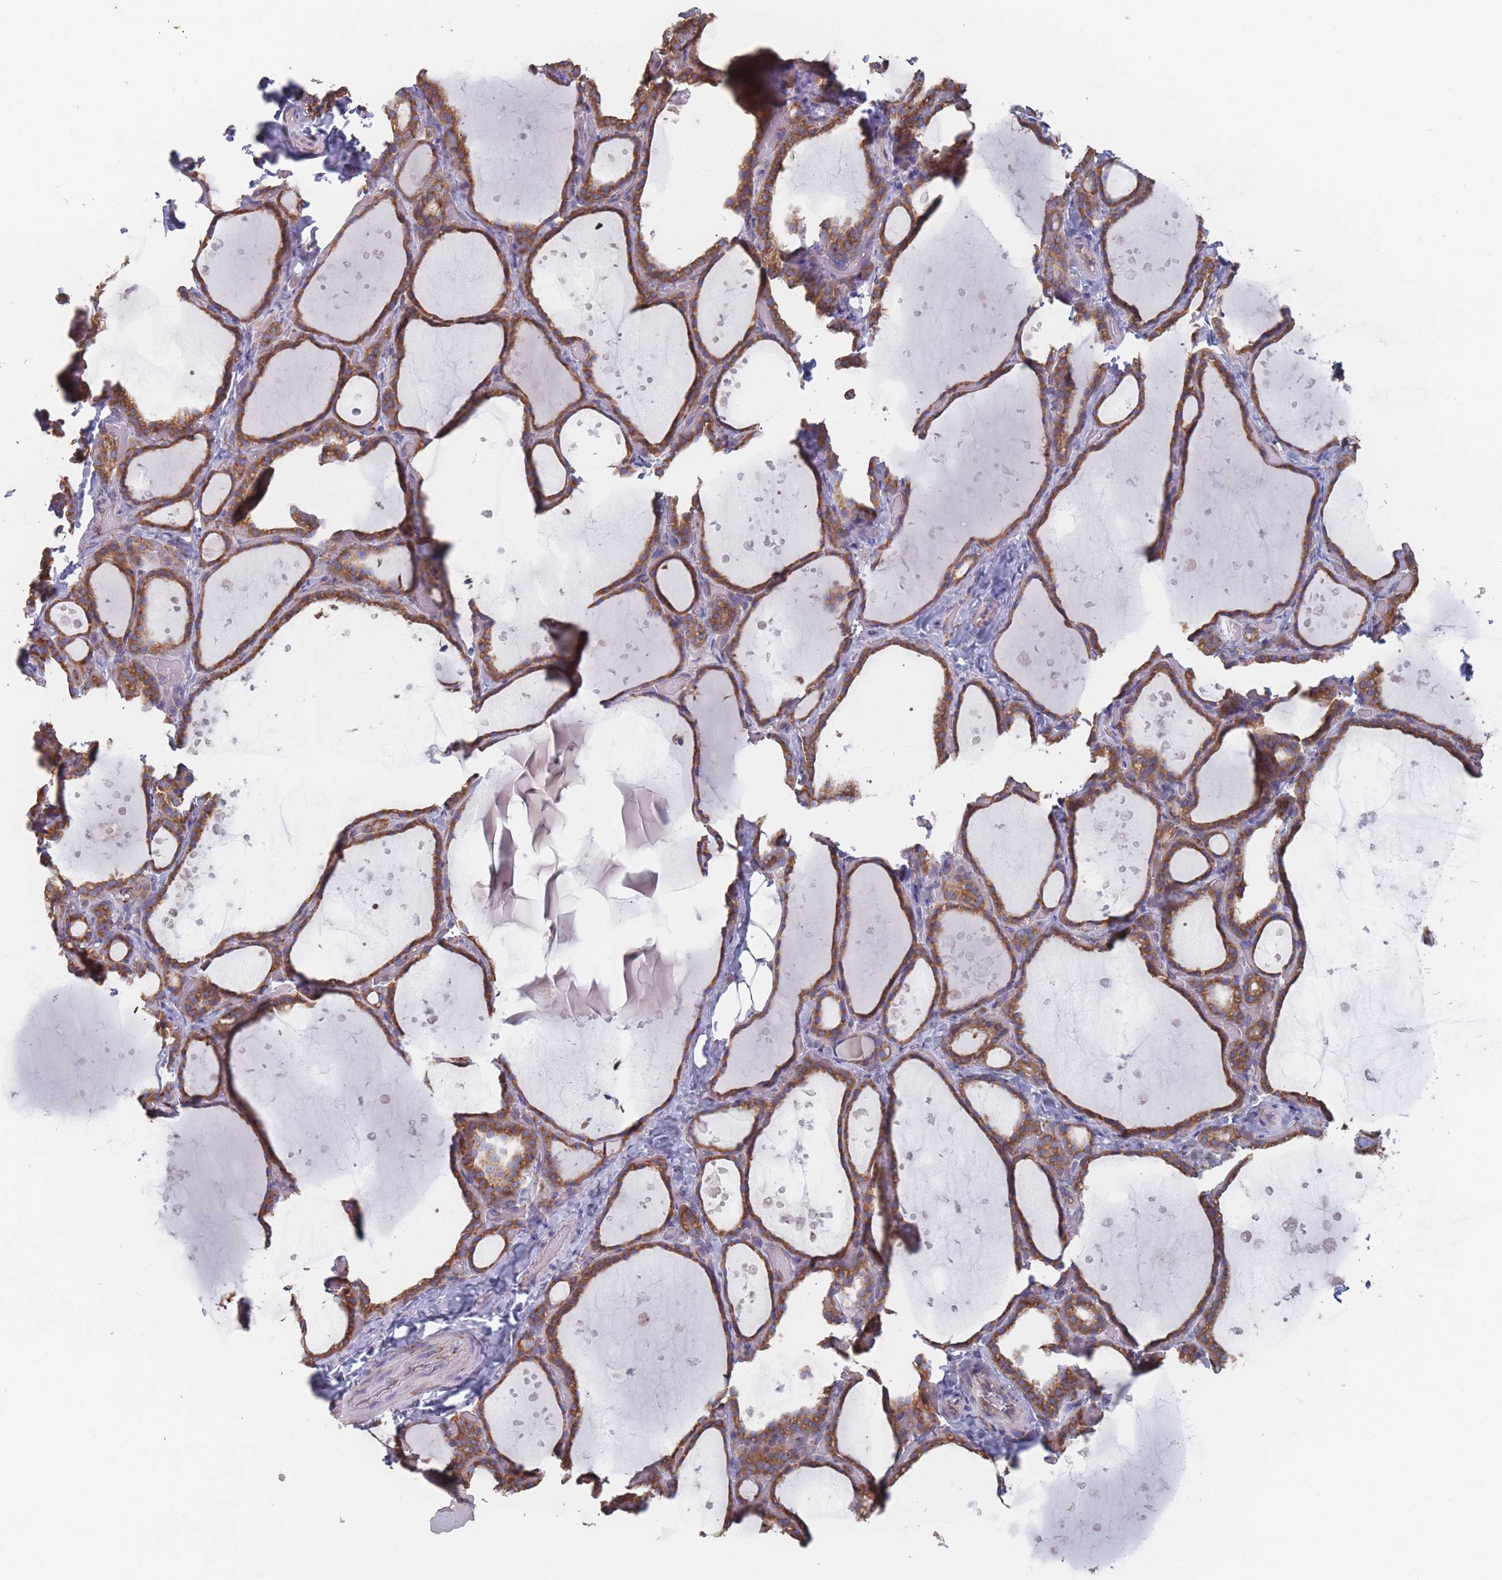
{"staining": {"intensity": "moderate", "quantity": ">75%", "location": "cytoplasmic/membranous"}, "tissue": "thyroid gland", "cell_type": "Glandular cells", "image_type": "normal", "snomed": [{"axis": "morphology", "description": "Normal tissue, NOS"}, {"axis": "topography", "description": "Thyroid gland"}], "caption": "Approximately >75% of glandular cells in normal thyroid gland demonstrate moderate cytoplasmic/membranous protein staining as visualized by brown immunohistochemical staining.", "gene": "EEF1B2", "patient": {"sex": "female", "age": 44}}